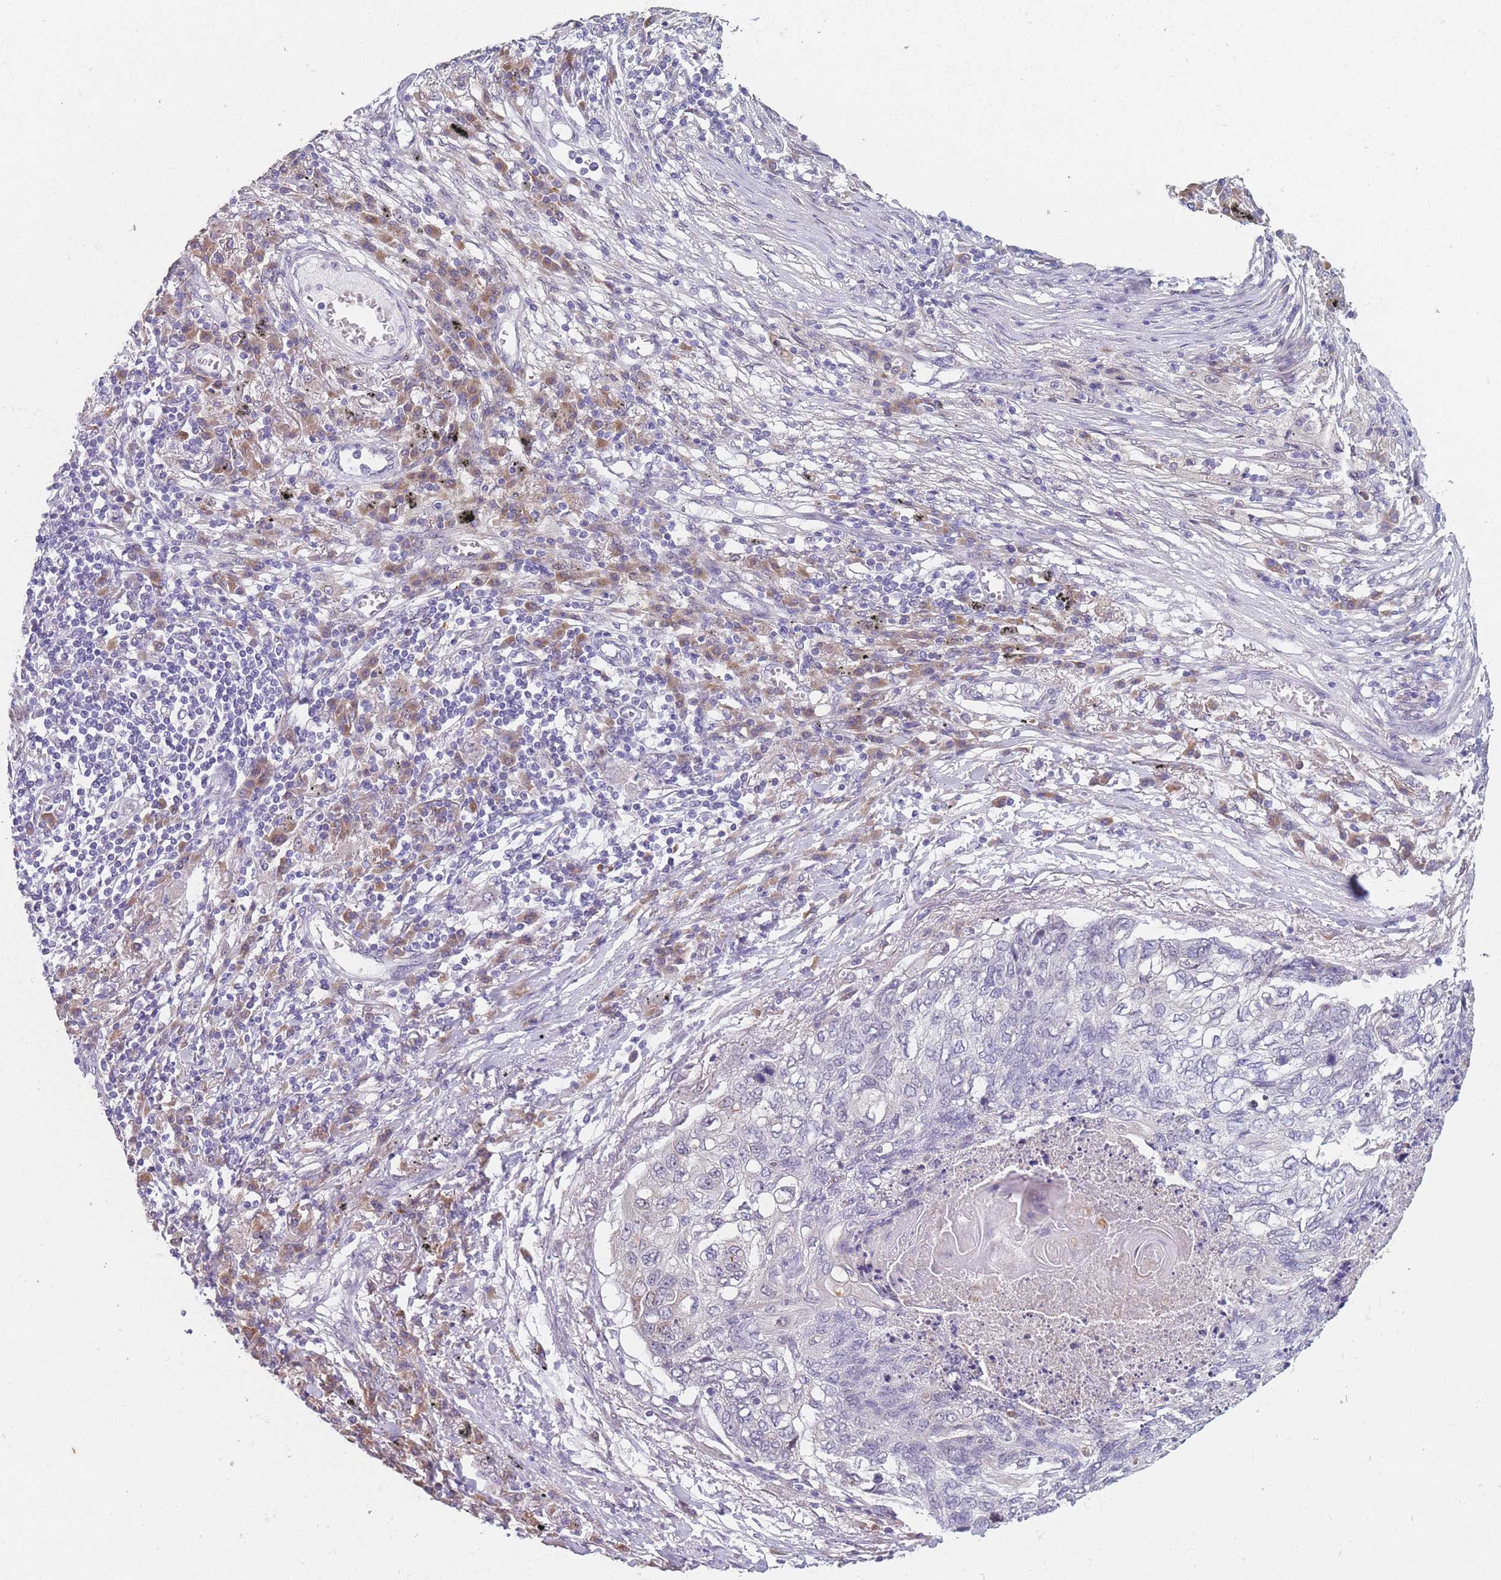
{"staining": {"intensity": "negative", "quantity": "none", "location": "none"}, "tissue": "lung cancer", "cell_type": "Tumor cells", "image_type": "cancer", "snomed": [{"axis": "morphology", "description": "Squamous cell carcinoma, NOS"}, {"axis": "topography", "description": "Lung"}], "caption": "DAB (3,3'-diaminobenzidine) immunohistochemical staining of lung cancer (squamous cell carcinoma) reveals no significant positivity in tumor cells.", "gene": "TMED10", "patient": {"sex": "female", "age": 63}}